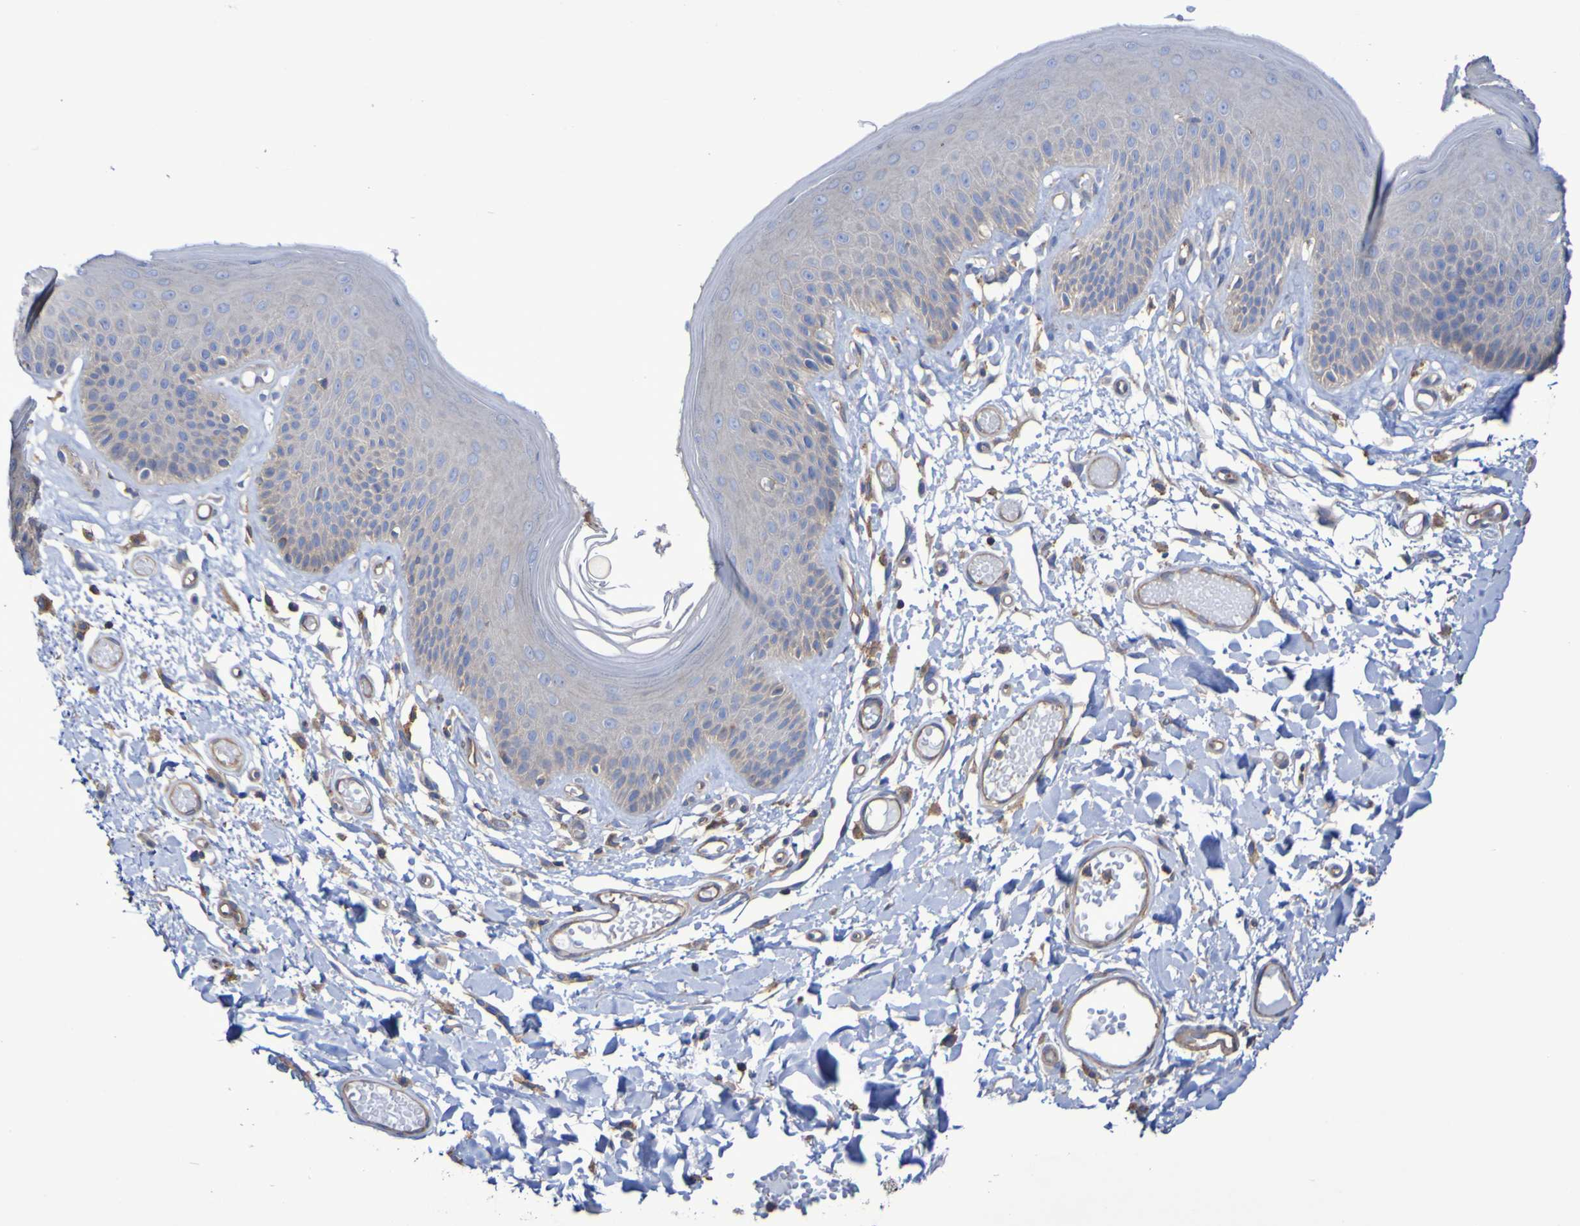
{"staining": {"intensity": "weak", "quantity": "<25%", "location": "cytoplasmic/membranous"}, "tissue": "skin", "cell_type": "Epidermal cells", "image_type": "normal", "snomed": [{"axis": "morphology", "description": "Normal tissue, NOS"}, {"axis": "topography", "description": "Vulva"}], "caption": "Immunohistochemical staining of benign skin displays no significant staining in epidermal cells. (Immunohistochemistry (ihc), brightfield microscopy, high magnification).", "gene": "SYNJ1", "patient": {"sex": "female", "age": 73}}